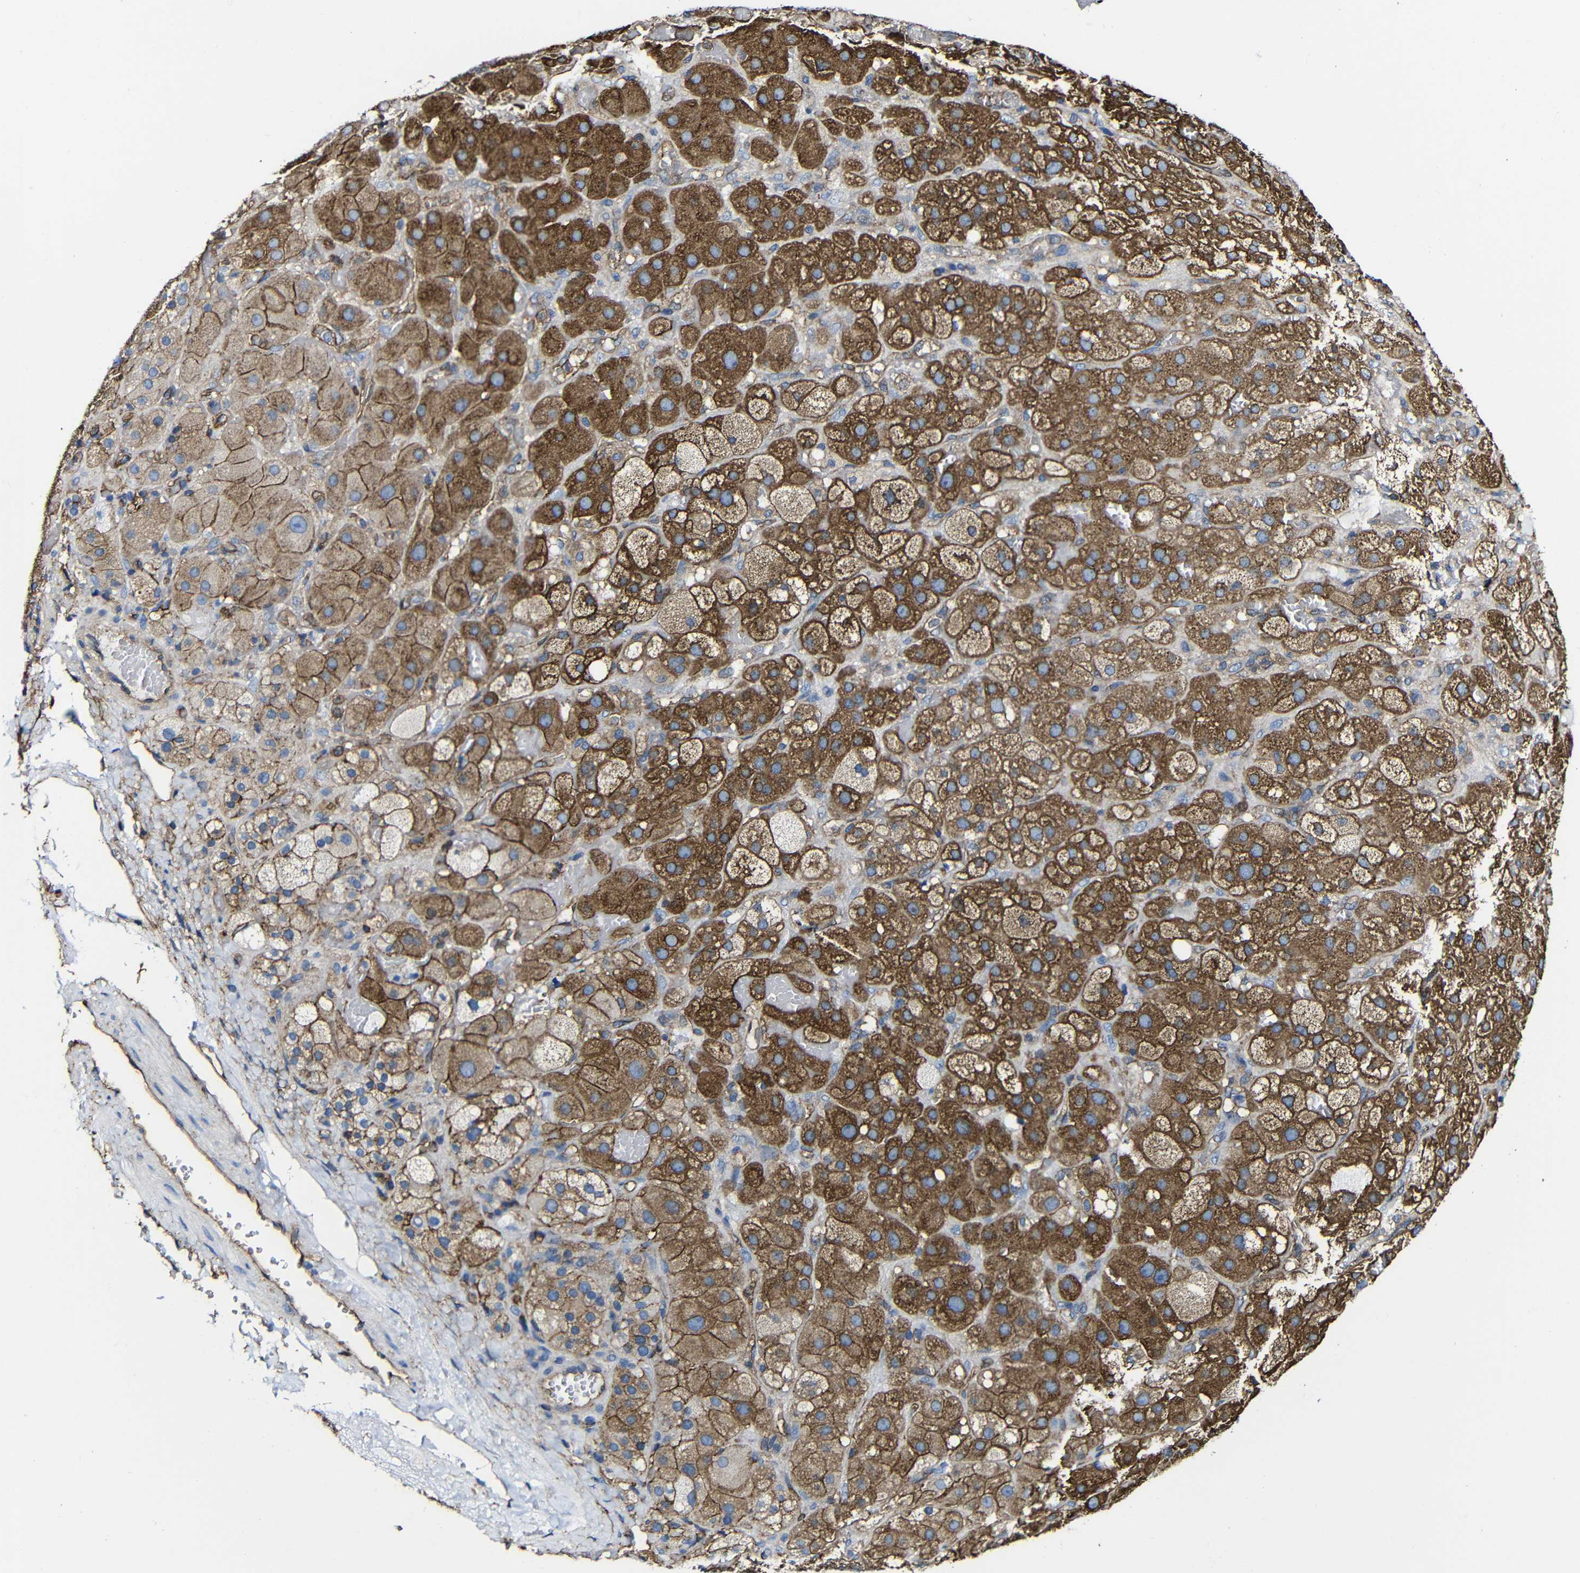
{"staining": {"intensity": "moderate", "quantity": ">75%", "location": "cytoplasmic/membranous"}, "tissue": "adrenal gland", "cell_type": "Glandular cells", "image_type": "normal", "snomed": [{"axis": "morphology", "description": "Normal tissue, NOS"}, {"axis": "topography", "description": "Adrenal gland"}], "caption": "Unremarkable adrenal gland was stained to show a protein in brown. There is medium levels of moderate cytoplasmic/membranous expression in approximately >75% of glandular cells.", "gene": "MSN", "patient": {"sex": "female", "age": 47}}